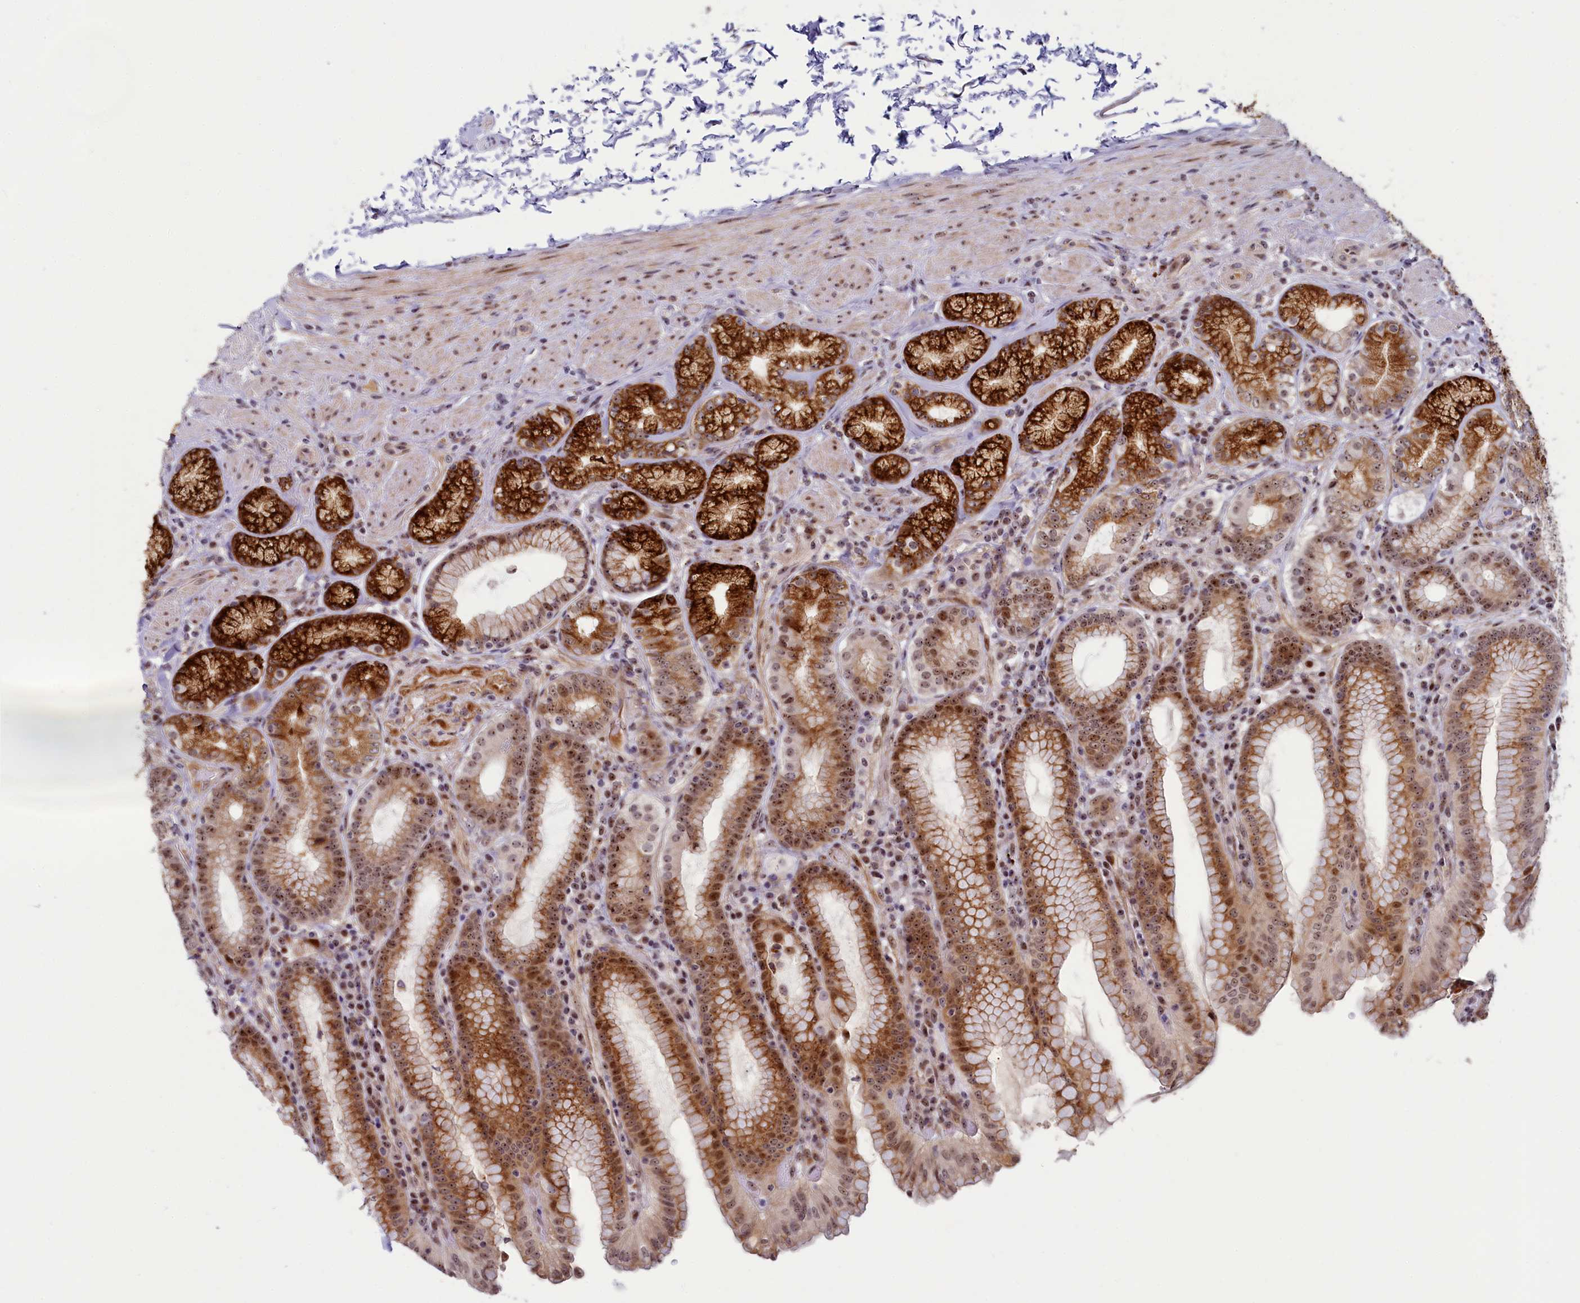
{"staining": {"intensity": "strong", "quantity": ">75%", "location": "cytoplasmic/membranous,nuclear"}, "tissue": "stomach", "cell_type": "Glandular cells", "image_type": "normal", "snomed": [{"axis": "morphology", "description": "Normal tissue, NOS"}, {"axis": "topography", "description": "Stomach, upper"}, {"axis": "topography", "description": "Stomach, lower"}], "caption": "Protein expression analysis of normal stomach reveals strong cytoplasmic/membranous,nuclear positivity in approximately >75% of glandular cells.", "gene": "TCOF1", "patient": {"sex": "female", "age": 76}}